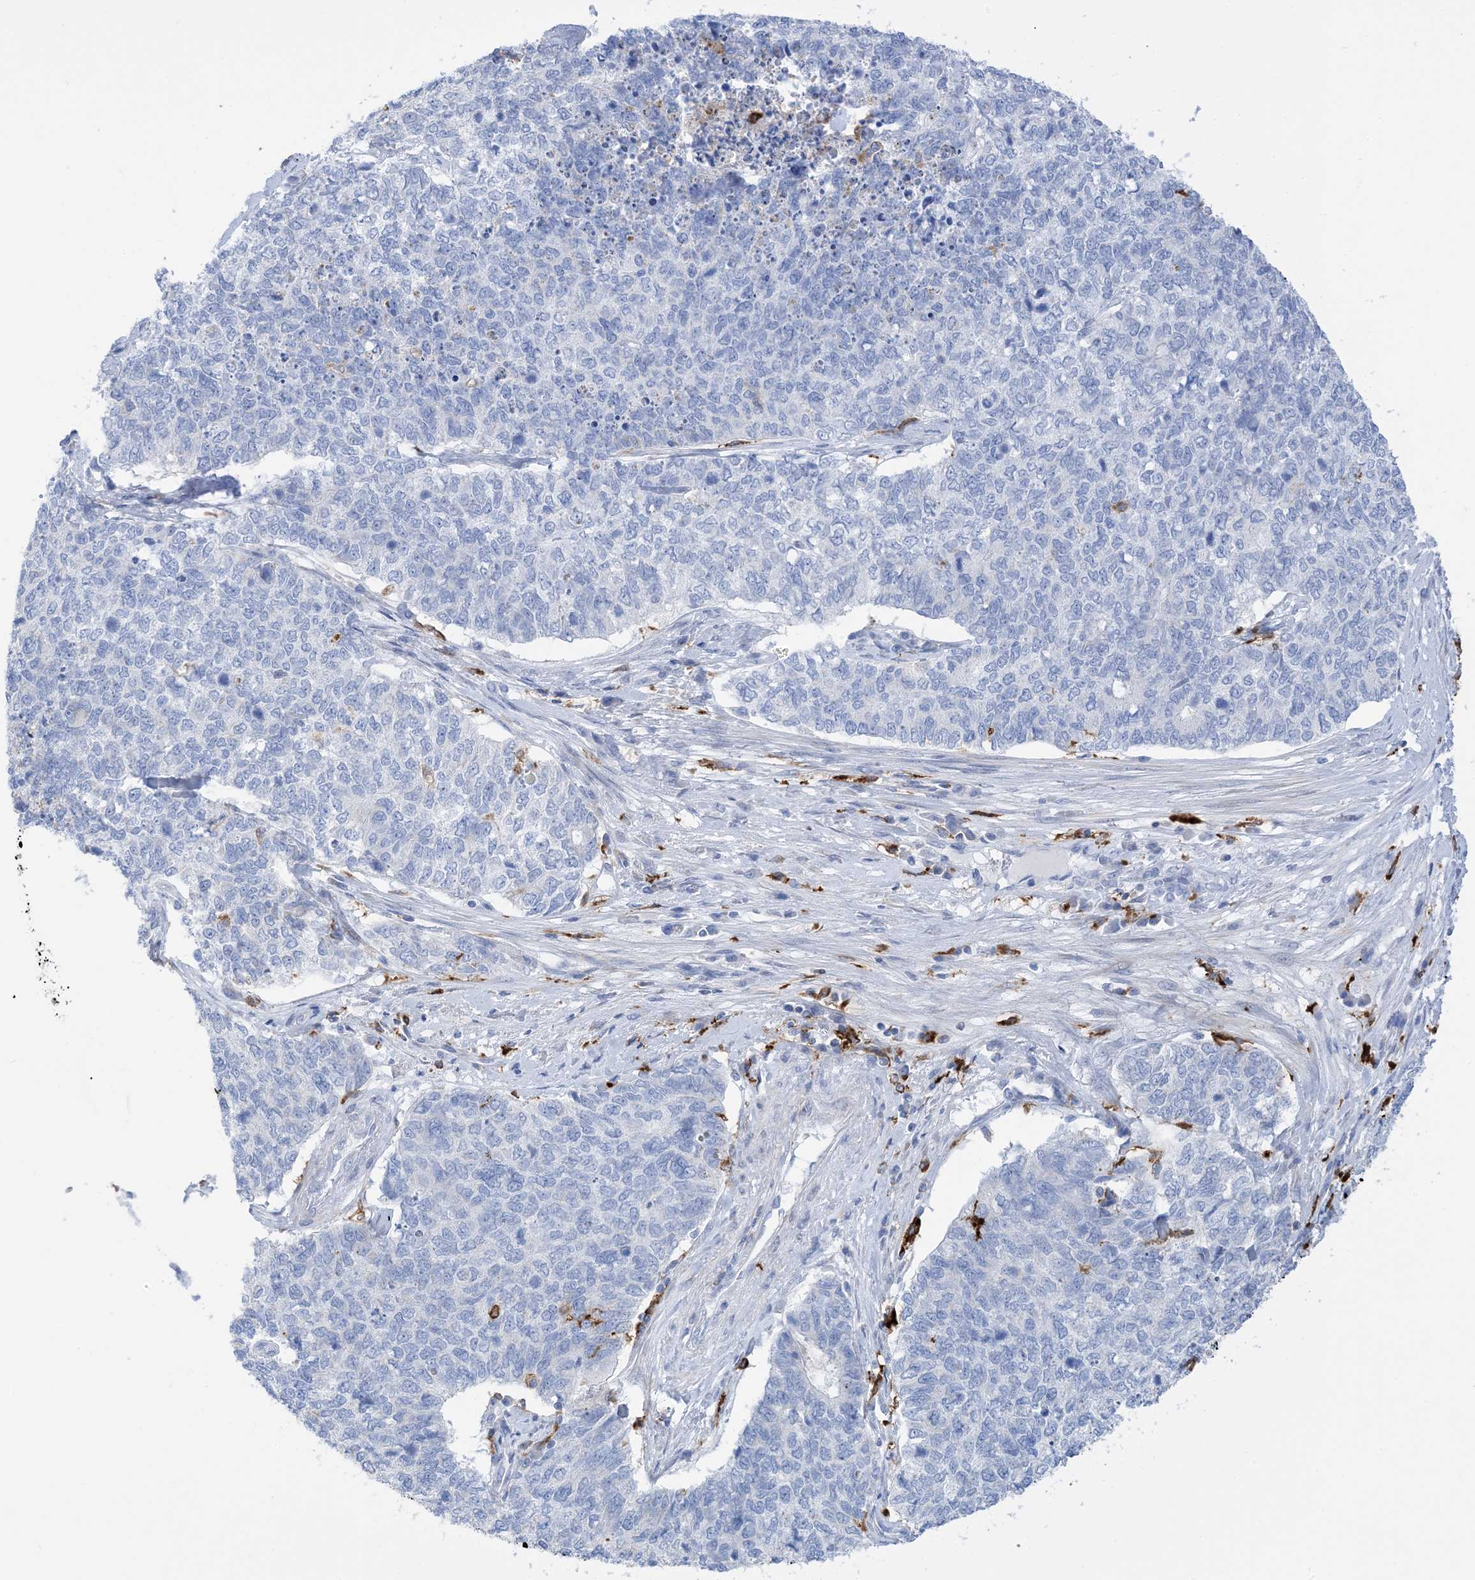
{"staining": {"intensity": "negative", "quantity": "none", "location": "none"}, "tissue": "cervical cancer", "cell_type": "Tumor cells", "image_type": "cancer", "snomed": [{"axis": "morphology", "description": "Squamous cell carcinoma, NOS"}, {"axis": "topography", "description": "Cervix"}], "caption": "Immunohistochemical staining of human squamous cell carcinoma (cervical) displays no significant positivity in tumor cells.", "gene": "DPH3", "patient": {"sex": "female", "age": 63}}